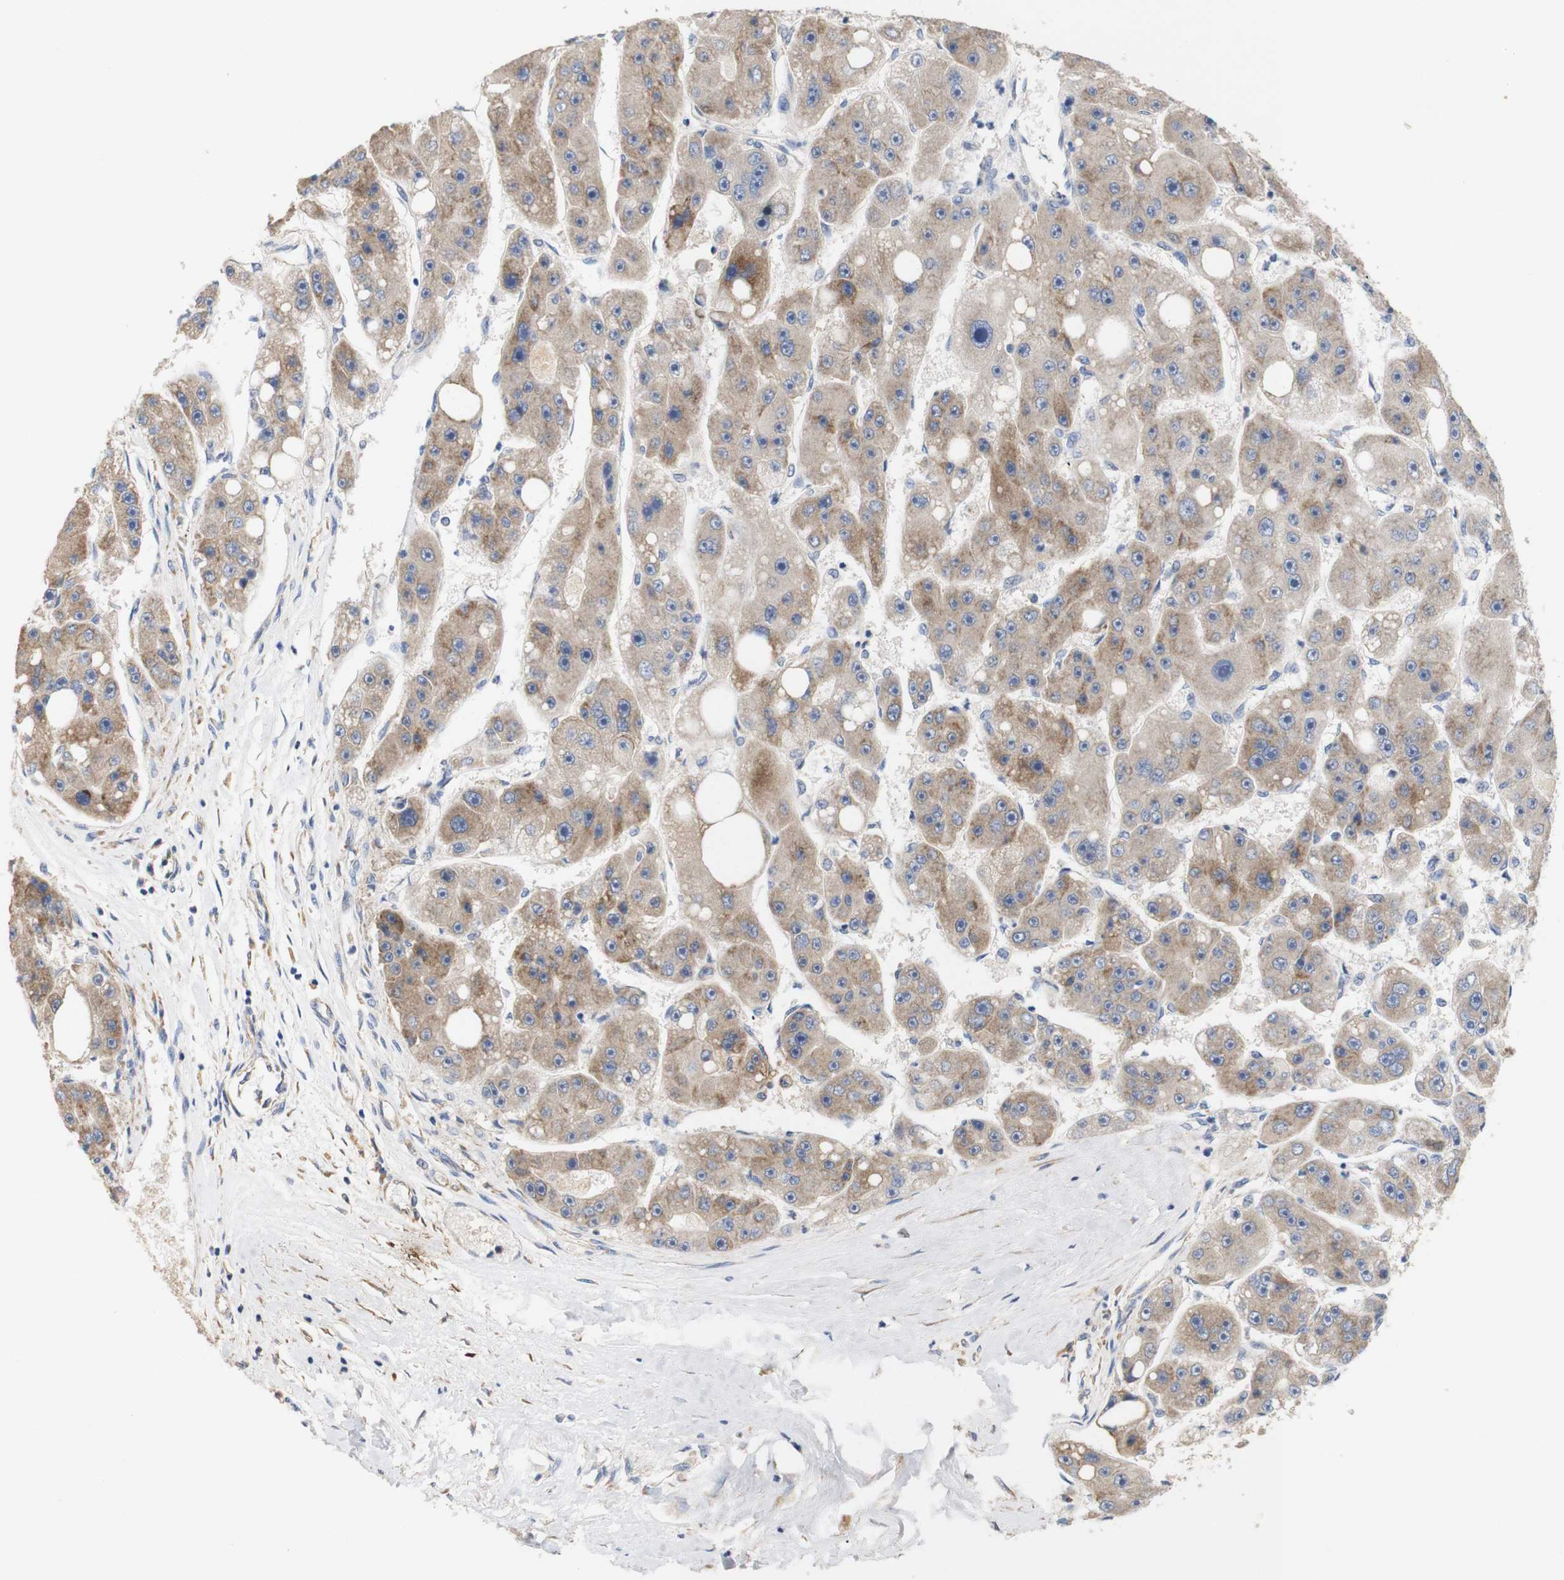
{"staining": {"intensity": "moderate", "quantity": ">75%", "location": "cytoplasmic/membranous"}, "tissue": "liver cancer", "cell_type": "Tumor cells", "image_type": "cancer", "snomed": [{"axis": "morphology", "description": "Carcinoma, Hepatocellular, NOS"}, {"axis": "topography", "description": "Liver"}], "caption": "The histopathology image exhibits immunohistochemical staining of liver cancer. There is moderate cytoplasmic/membranous staining is appreciated in about >75% of tumor cells. The staining is performed using DAB (3,3'-diaminobenzidine) brown chromogen to label protein expression. The nuclei are counter-stained blue using hematoxylin.", "gene": "TRIM5", "patient": {"sex": "female", "age": 61}}